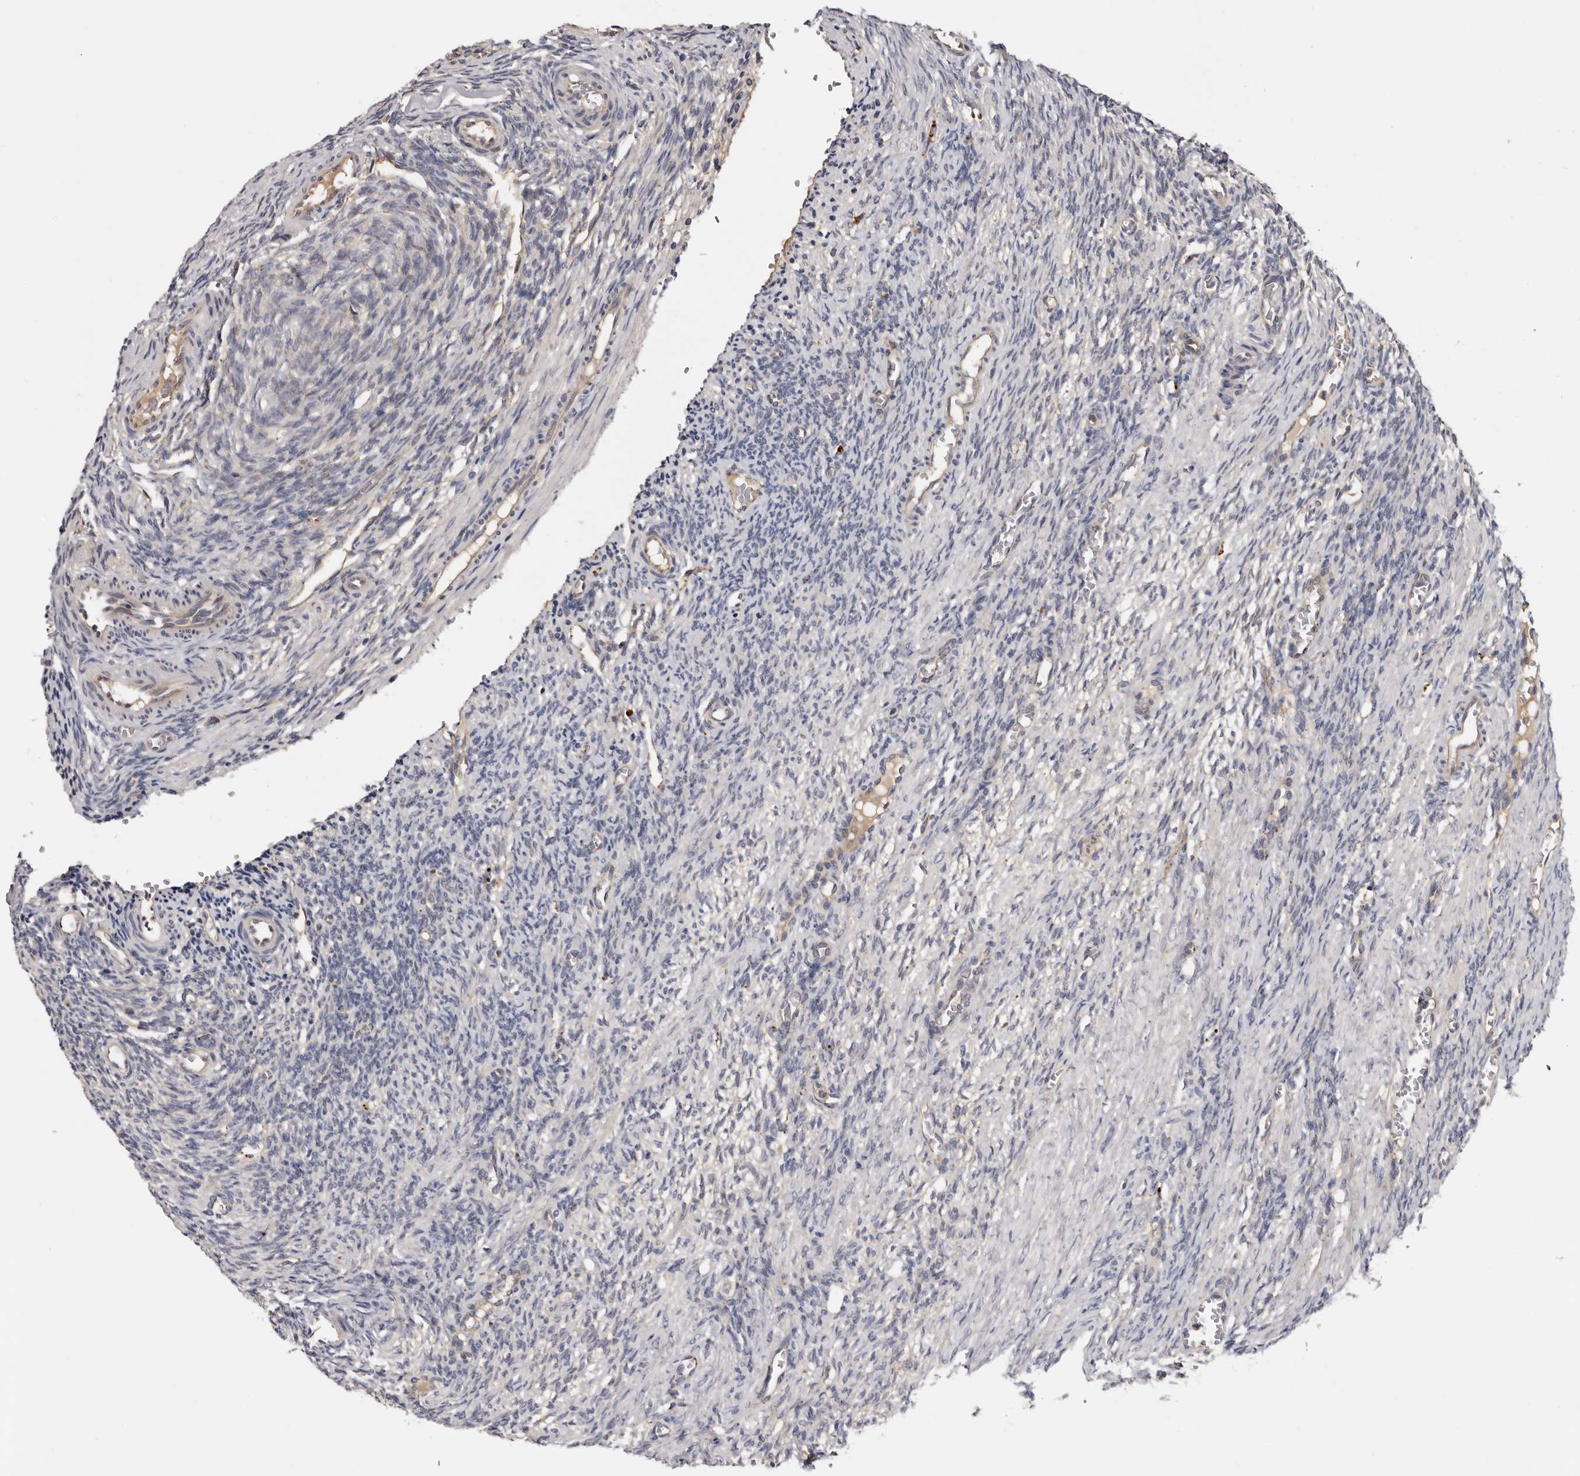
{"staining": {"intensity": "weak", "quantity": "<25%", "location": "cytoplasmic/membranous"}, "tissue": "ovary", "cell_type": "Follicle cells", "image_type": "normal", "snomed": [{"axis": "morphology", "description": "Normal tissue, NOS"}, {"axis": "topography", "description": "Ovary"}], "caption": "Immunohistochemistry (IHC) image of unremarkable ovary stained for a protein (brown), which reveals no positivity in follicle cells.", "gene": "INKA2", "patient": {"sex": "female", "age": 27}}